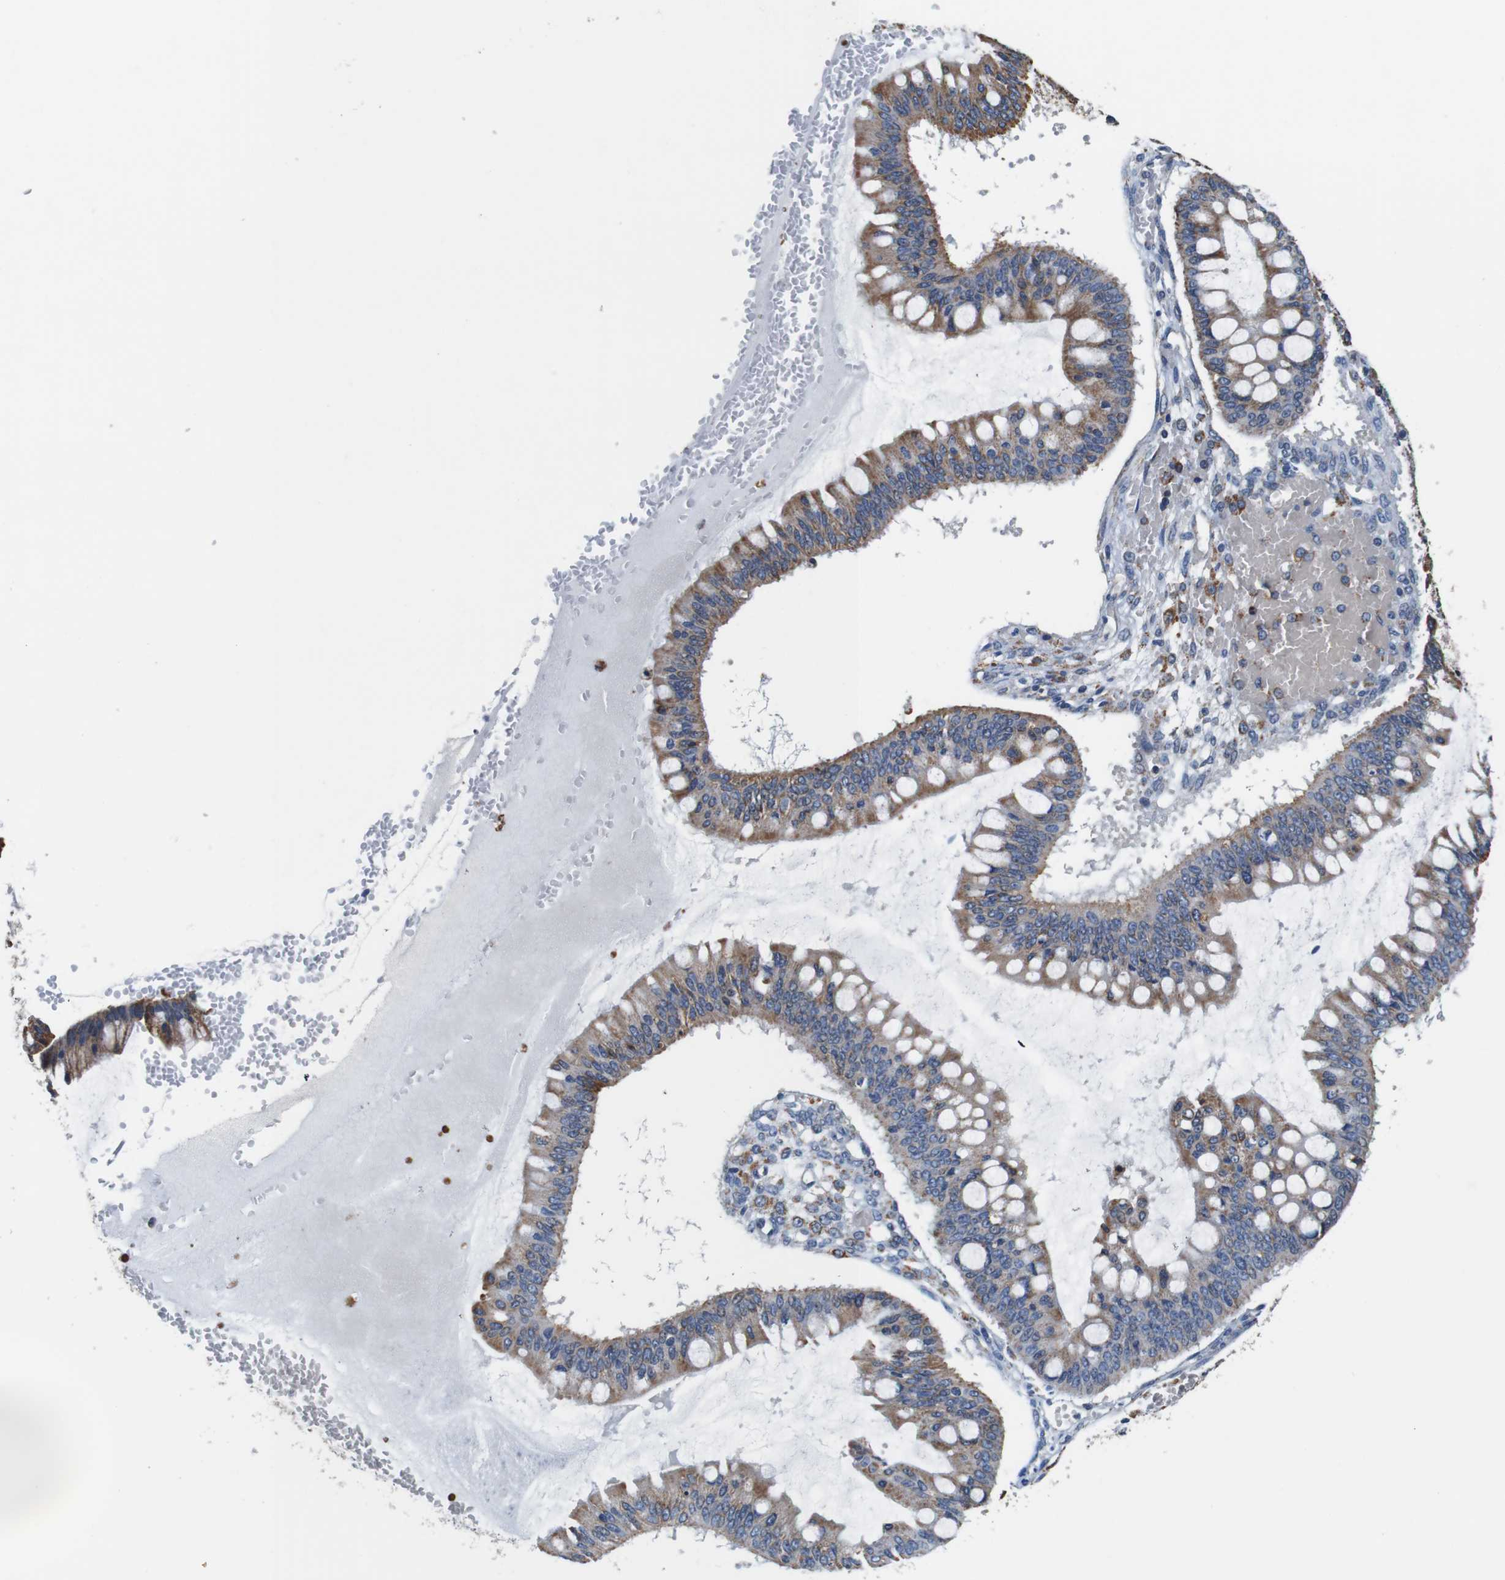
{"staining": {"intensity": "moderate", "quantity": ">75%", "location": "cytoplasmic/membranous"}, "tissue": "ovarian cancer", "cell_type": "Tumor cells", "image_type": "cancer", "snomed": [{"axis": "morphology", "description": "Cystadenocarcinoma, mucinous, NOS"}, {"axis": "topography", "description": "Ovary"}], "caption": "Tumor cells show medium levels of moderate cytoplasmic/membranous staining in approximately >75% of cells in human mucinous cystadenocarcinoma (ovarian).", "gene": "LRP4", "patient": {"sex": "female", "age": 73}}